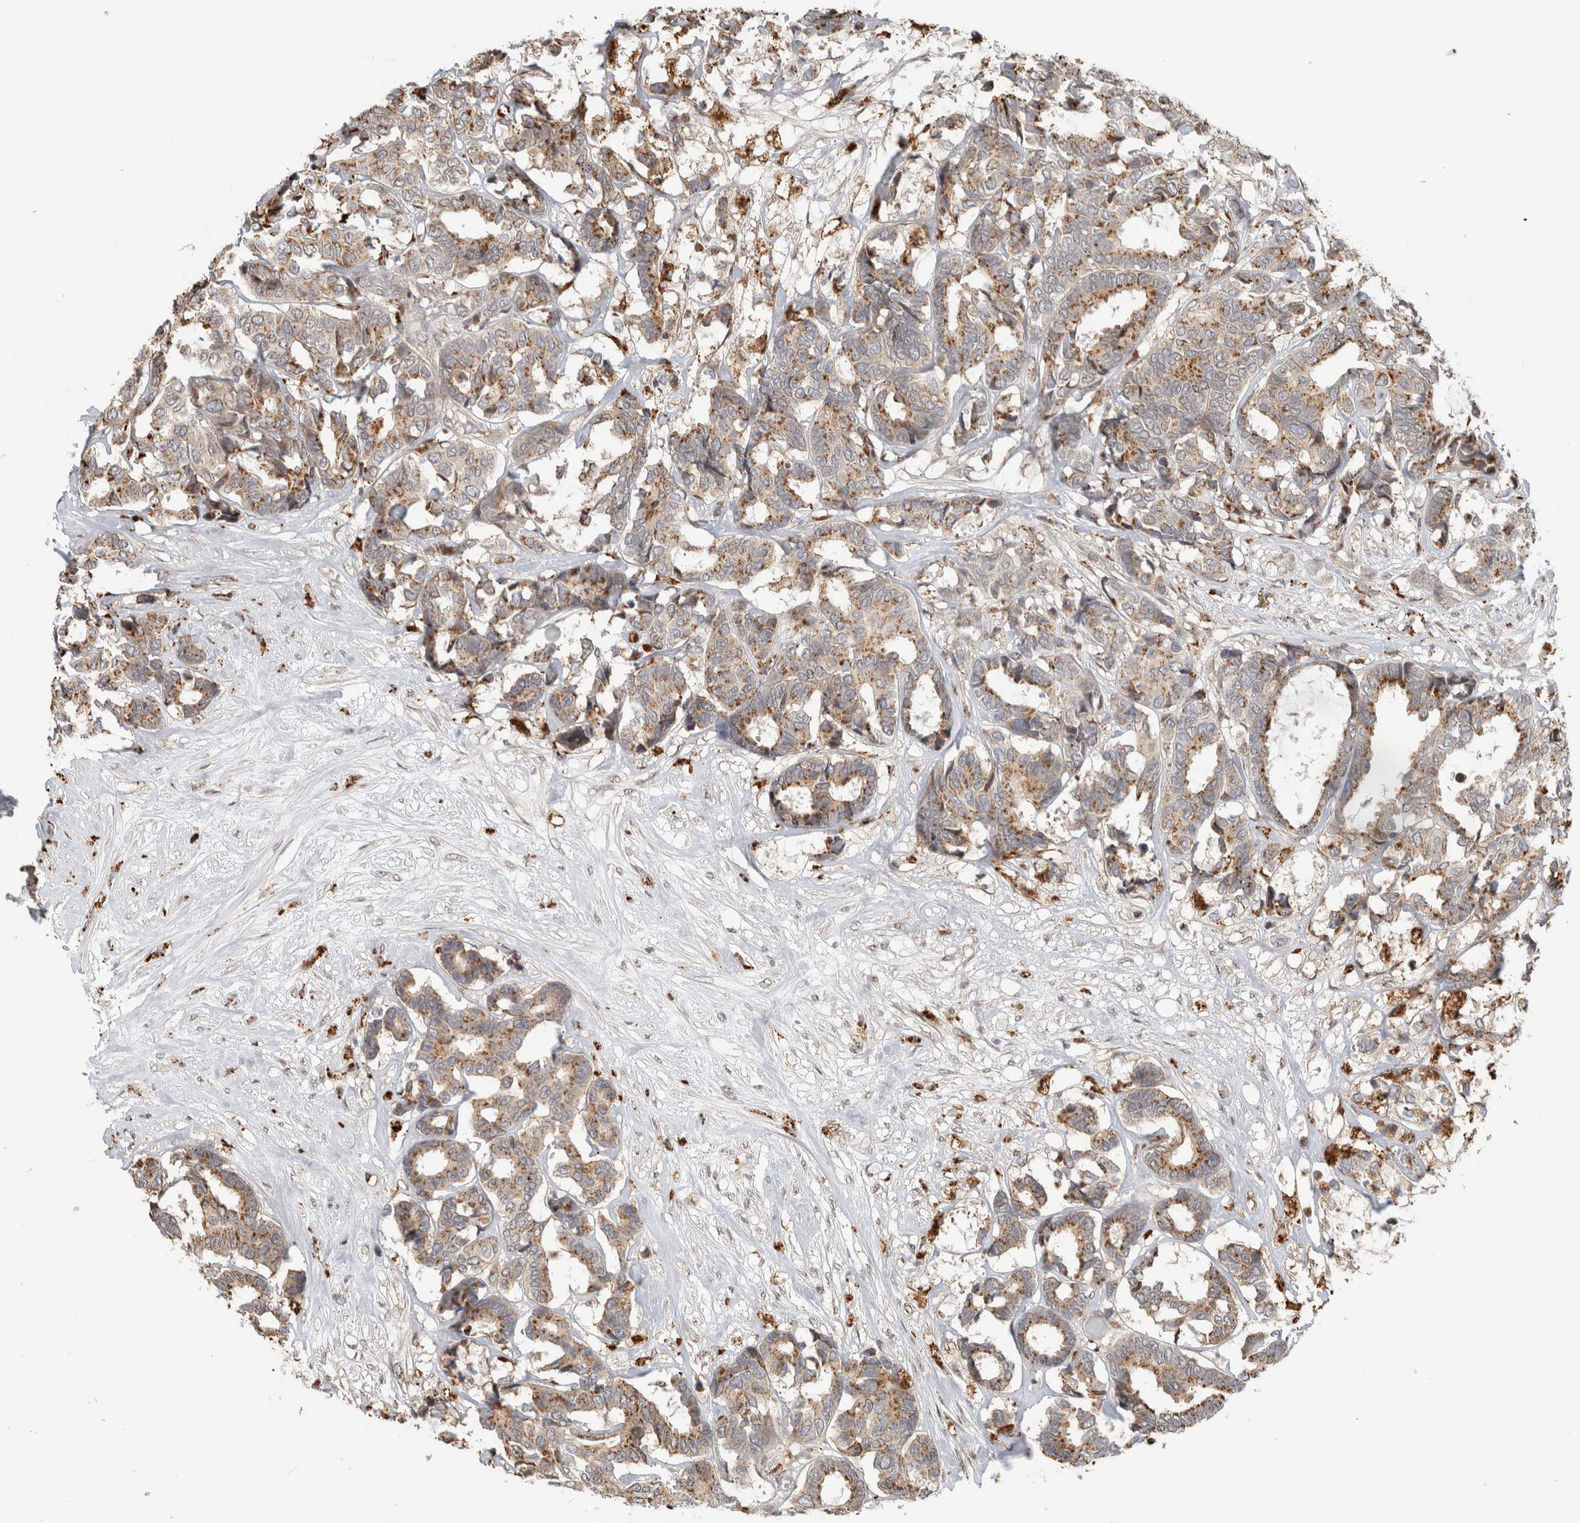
{"staining": {"intensity": "moderate", "quantity": ">75%", "location": "cytoplasmic/membranous"}, "tissue": "breast cancer", "cell_type": "Tumor cells", "image_type": "cancer", "snomed": [{"axis": "morphology", "description": "Duct carcinoma"}, {"axis": "topography", "description": "Breast"}], "caption": "Breast cancer stained with a brown dye reveals moderate cytoplasmic/membranous positive expression in approximately >75% of tumor cells.", "gene": "NAB2", "patient": {"sex": "female", "age": 87}}